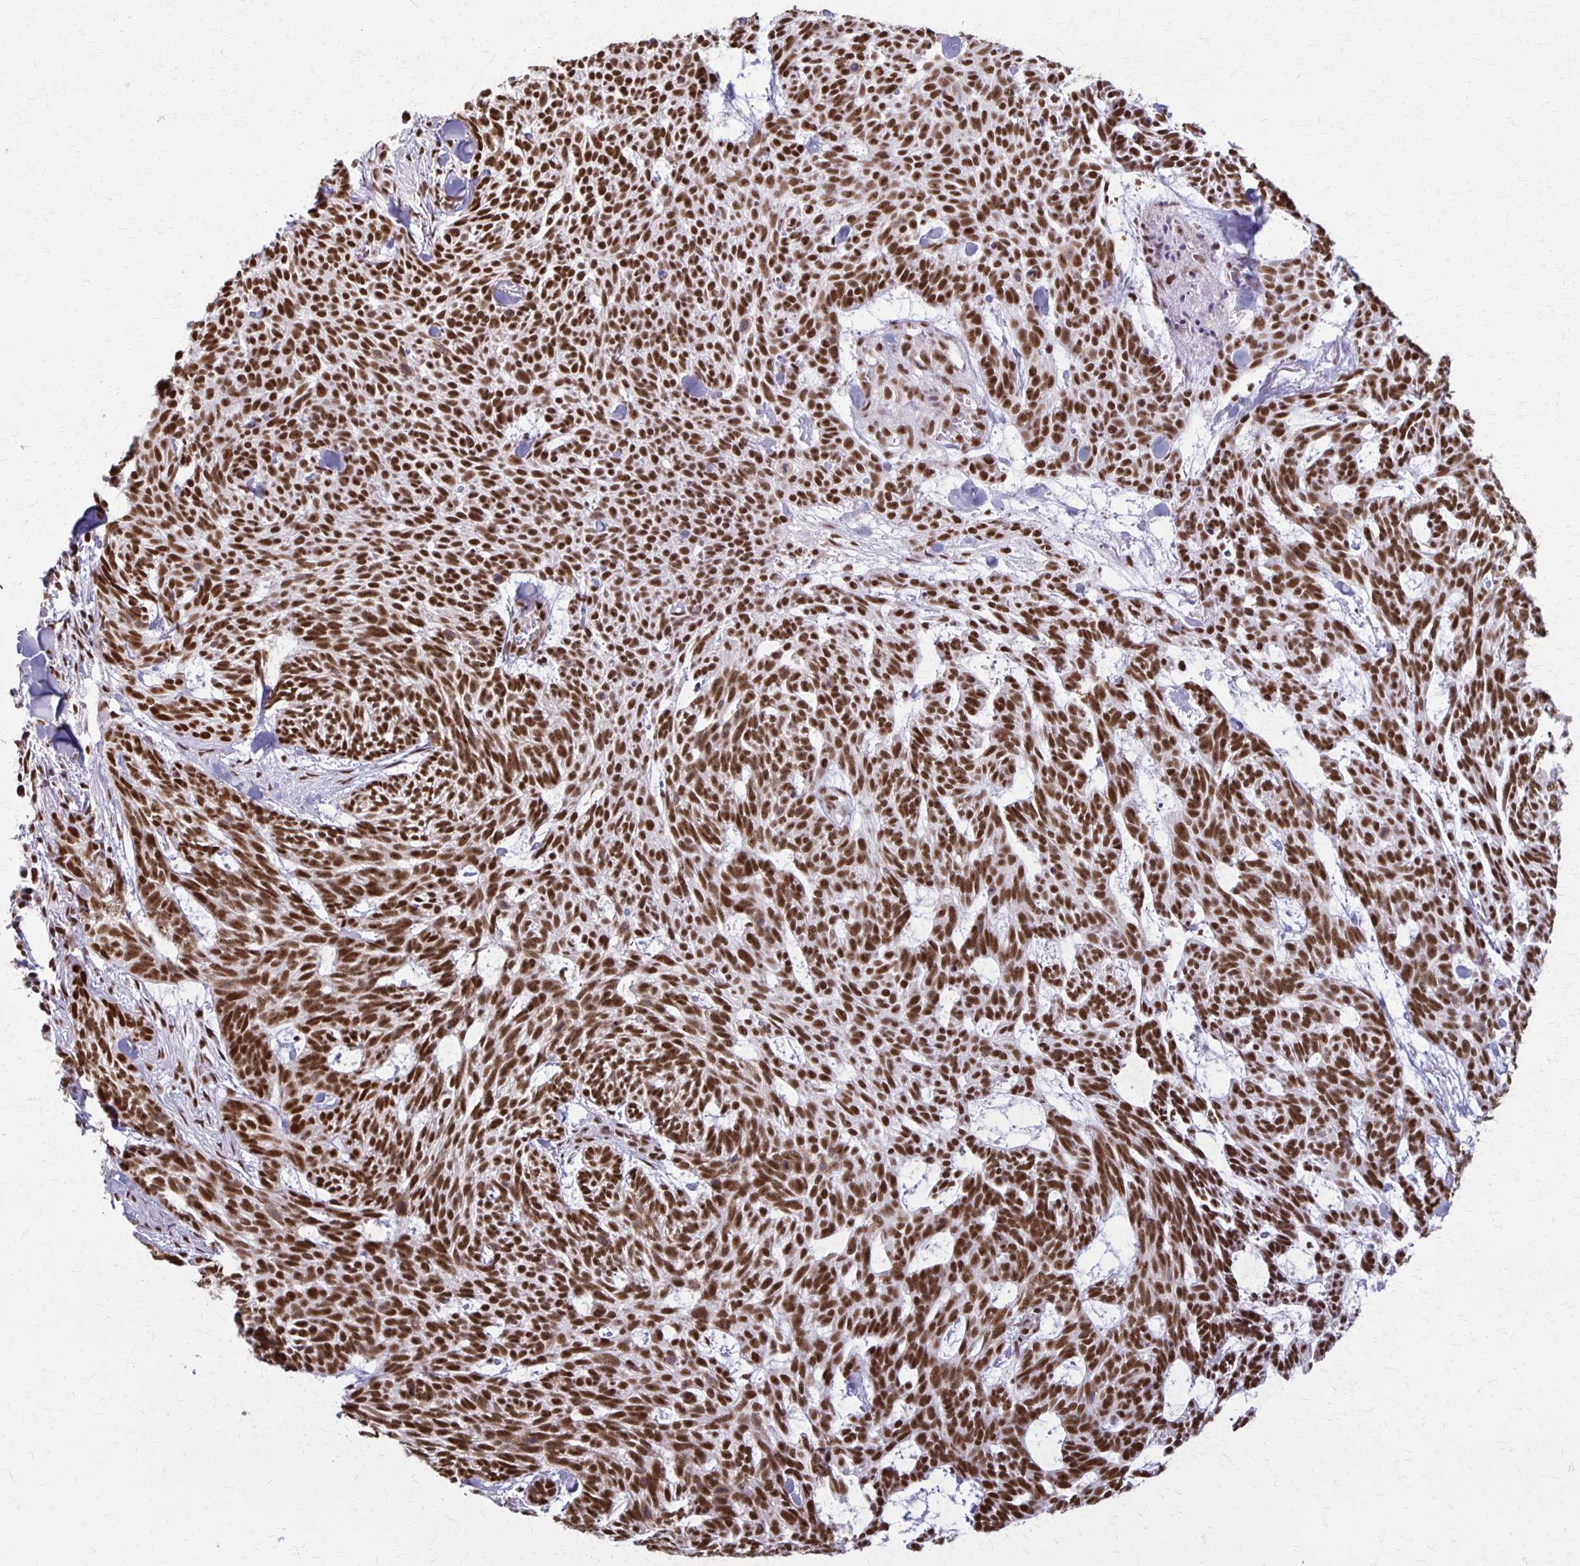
{"staining": {"intensity": "strong", "quantity": ">75%", "location": "nuclear"}, "tissue": "skin cancer", "cell_type": "Tumor cells", "image_type": "cancer", "snomed": [{"axis": "morphology", "description": "Basal cell carcinoma"}, {"axis": "topography", "description": "Skin"}], "caption": "Immunohistochemistry image of human basal cell carcinoma (skin) stained for a protein (brown), which reveals high levels of strong nuclear positivity in about >75% of tumor cells.", "gene": "XRCC6", "patient": {"sex": "female", "age": 93}}